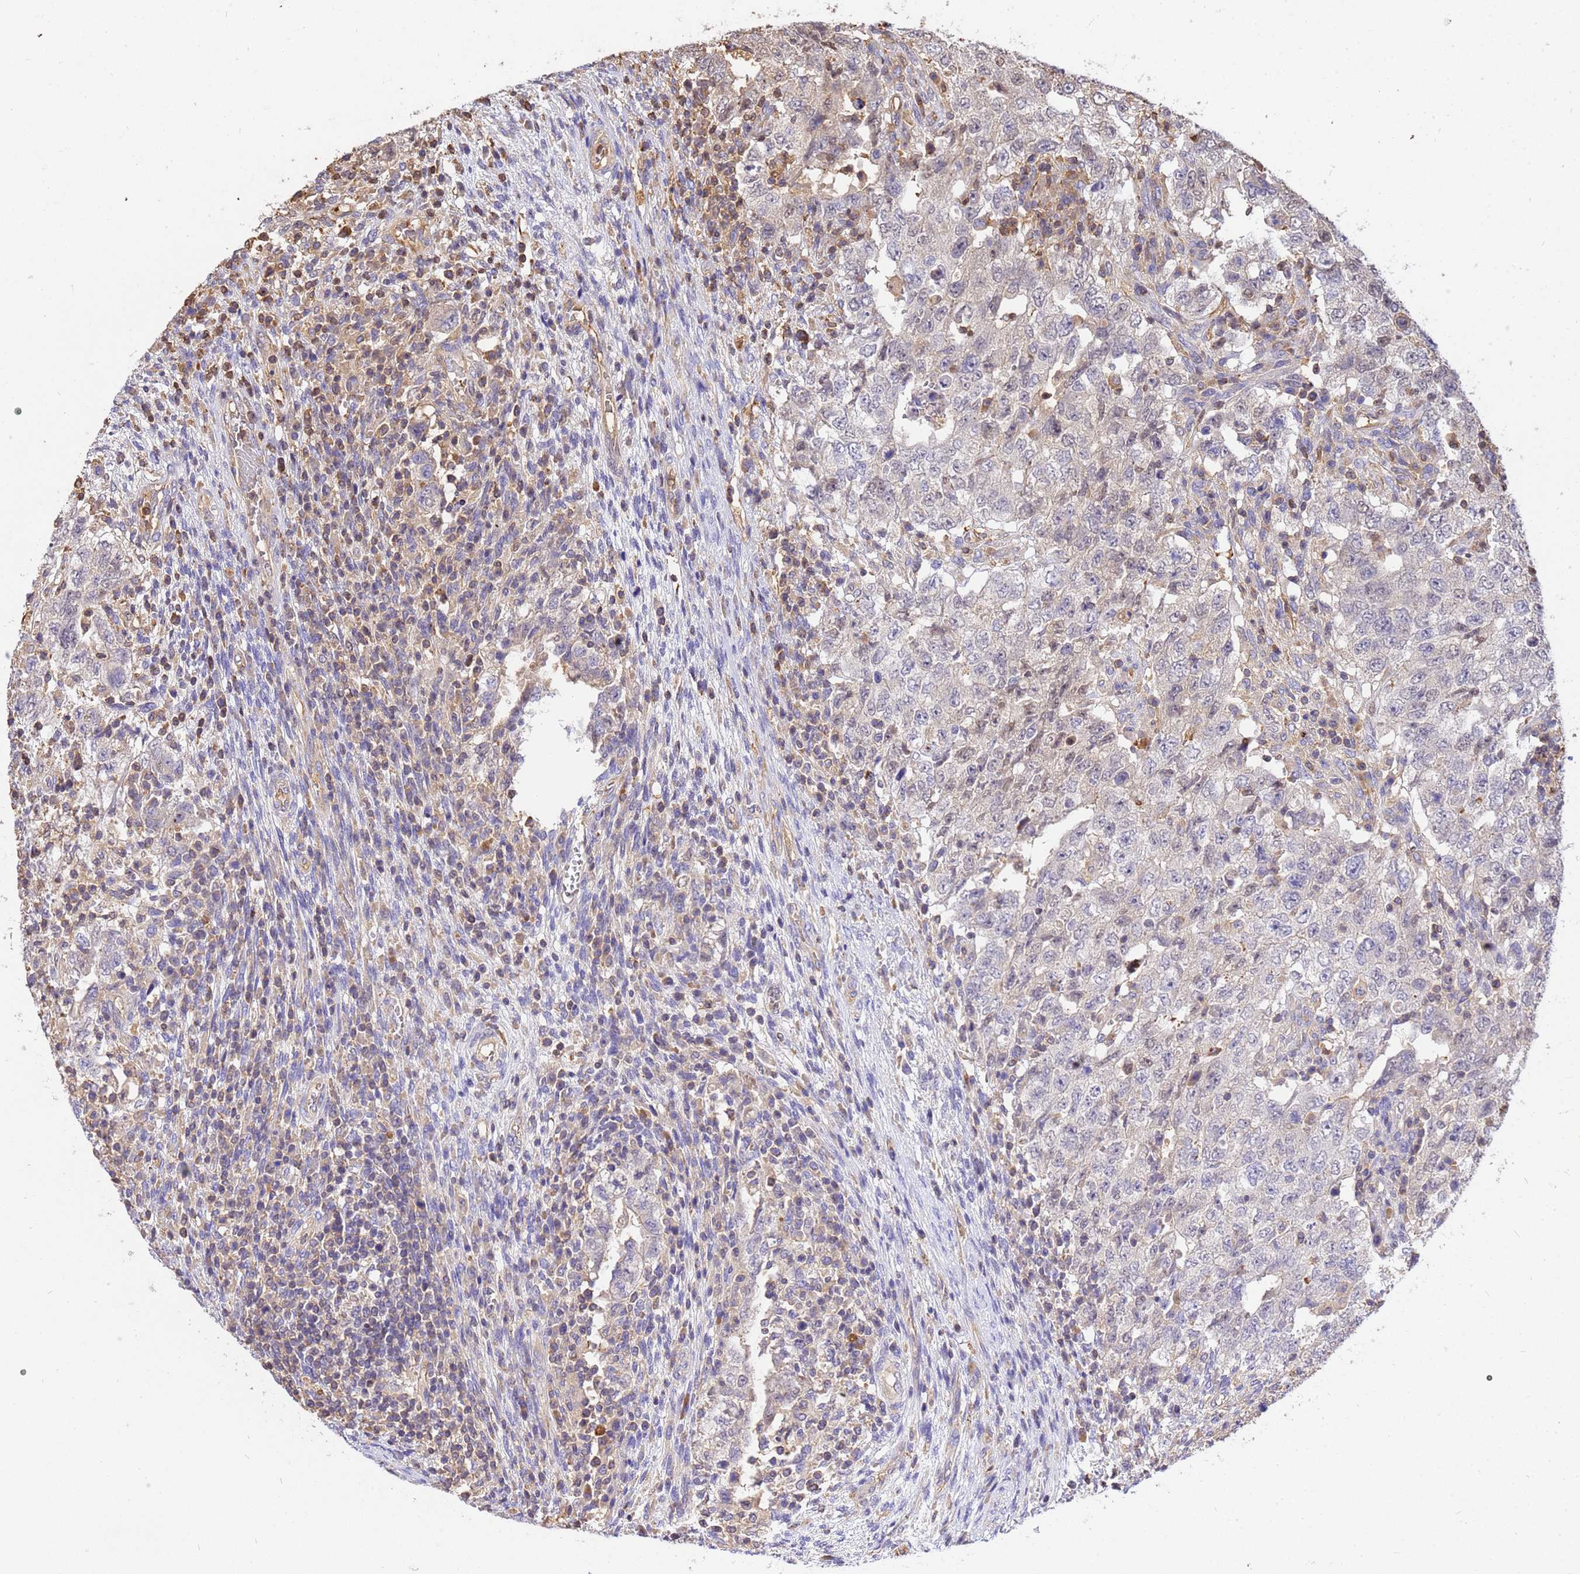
{"staining": {"intensity": "negative", "quantity": "none", "location": "none"}, "tissue": "testis cancer", "cell_type": "Tumor cells", "image_type": "cancer", "snomed": [{"axis": "morphology", "description": "Carcinoma, Embryonal, NOS"}, {"axis": "topography", "description": "Testis"}], "caption": "Embryonal carcinoma (testis) was stained to show a protein in brown. There is no significant staining in tumor cells.", "gene": "WDR64", "patient": {"sex": "male", "age": 26}}